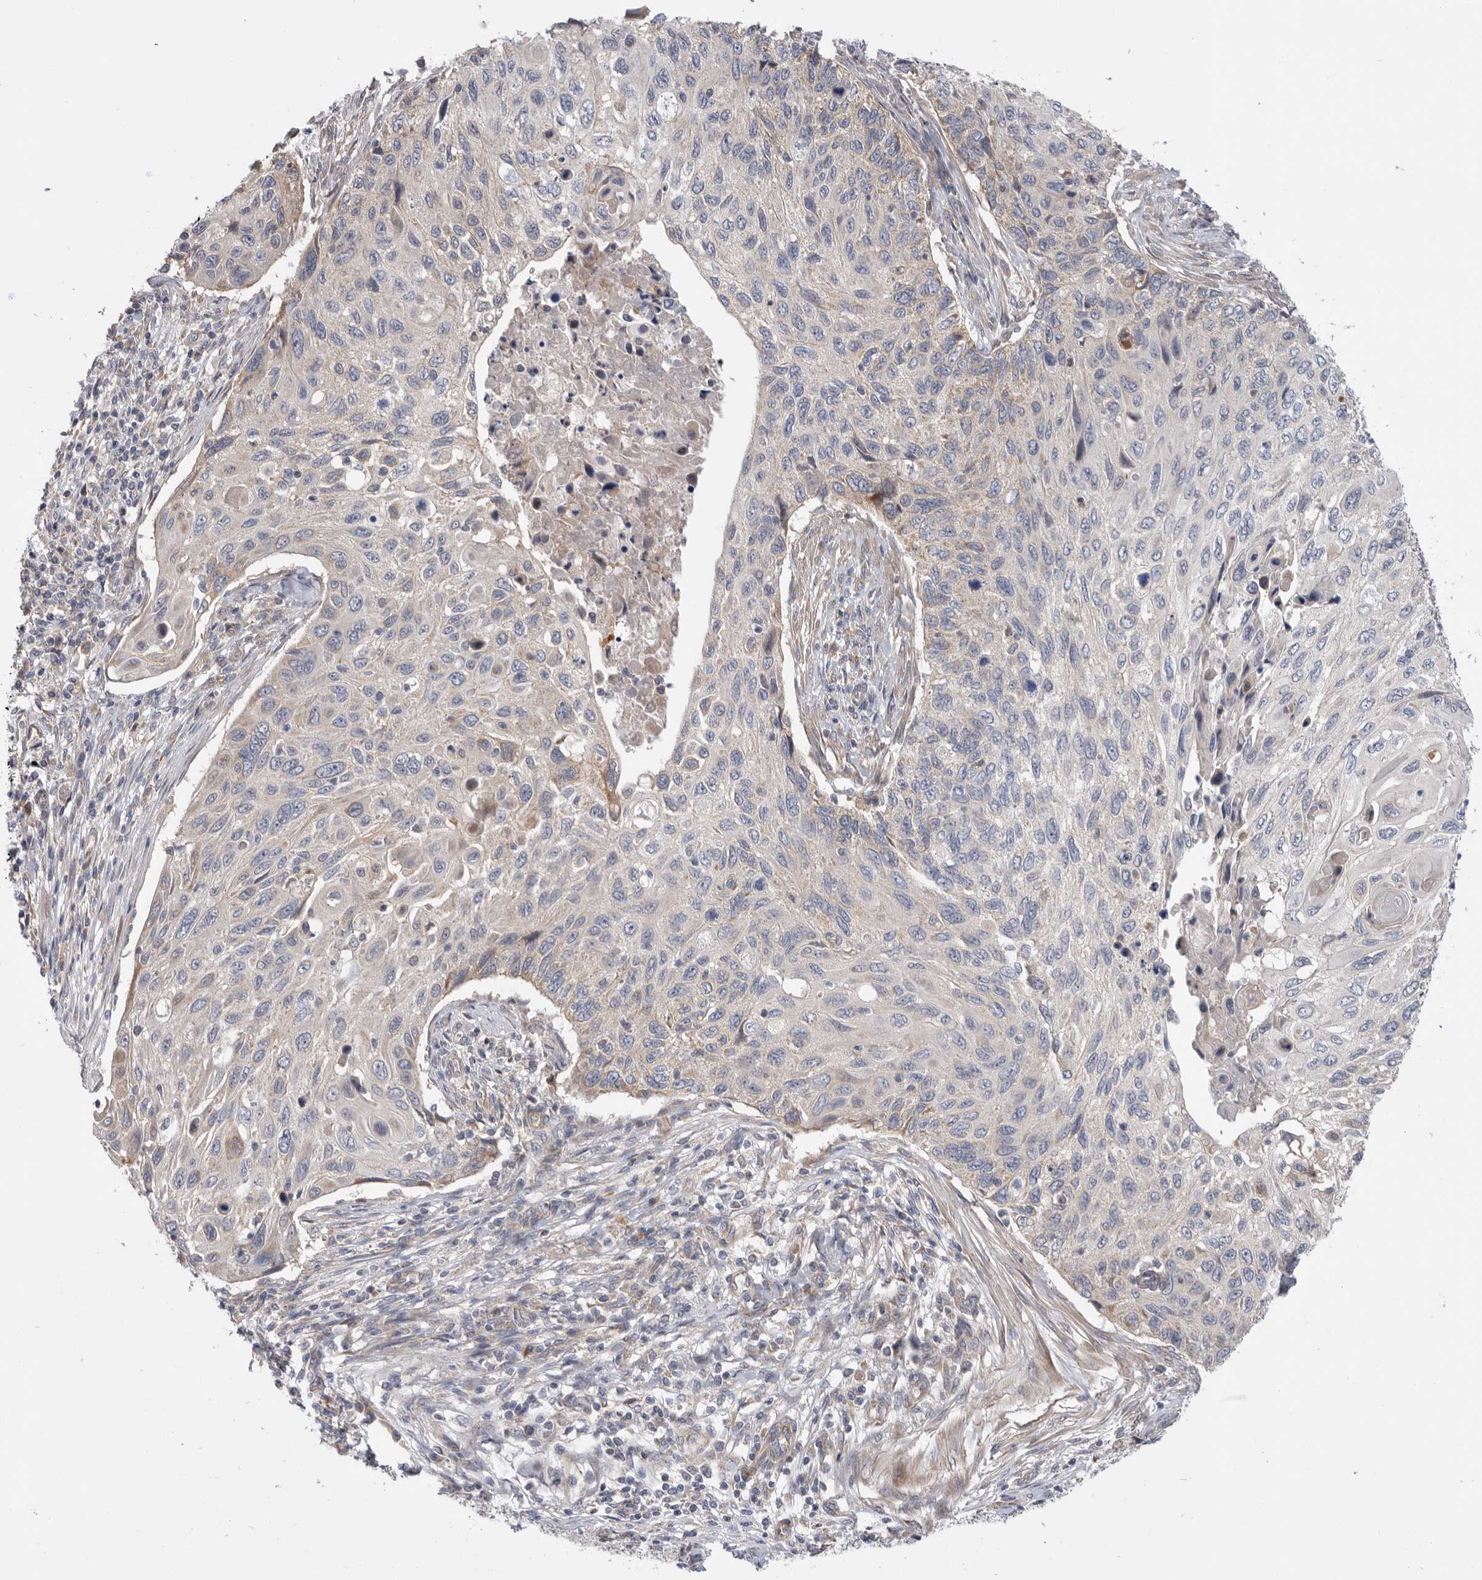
{"staining": {"intensity": "weak", "quantity": "<25%", "location": "cytoplasmic/membranous"}, "tissue": "cervical cancer", "cell_type": "Tumor cells", "image_type": "cancer", "snomed": [{"axis": "morphology", "description": "Squamous cell carcinoma, NOS"}, {"axis": "topography", "description": "Cervix"}], "caption": "Immunohistochemistry of human cervical cancer displays no expression in tumor cells.", "gene": "MTFR1L", "patient": {"sex": "female", "age": 70}}